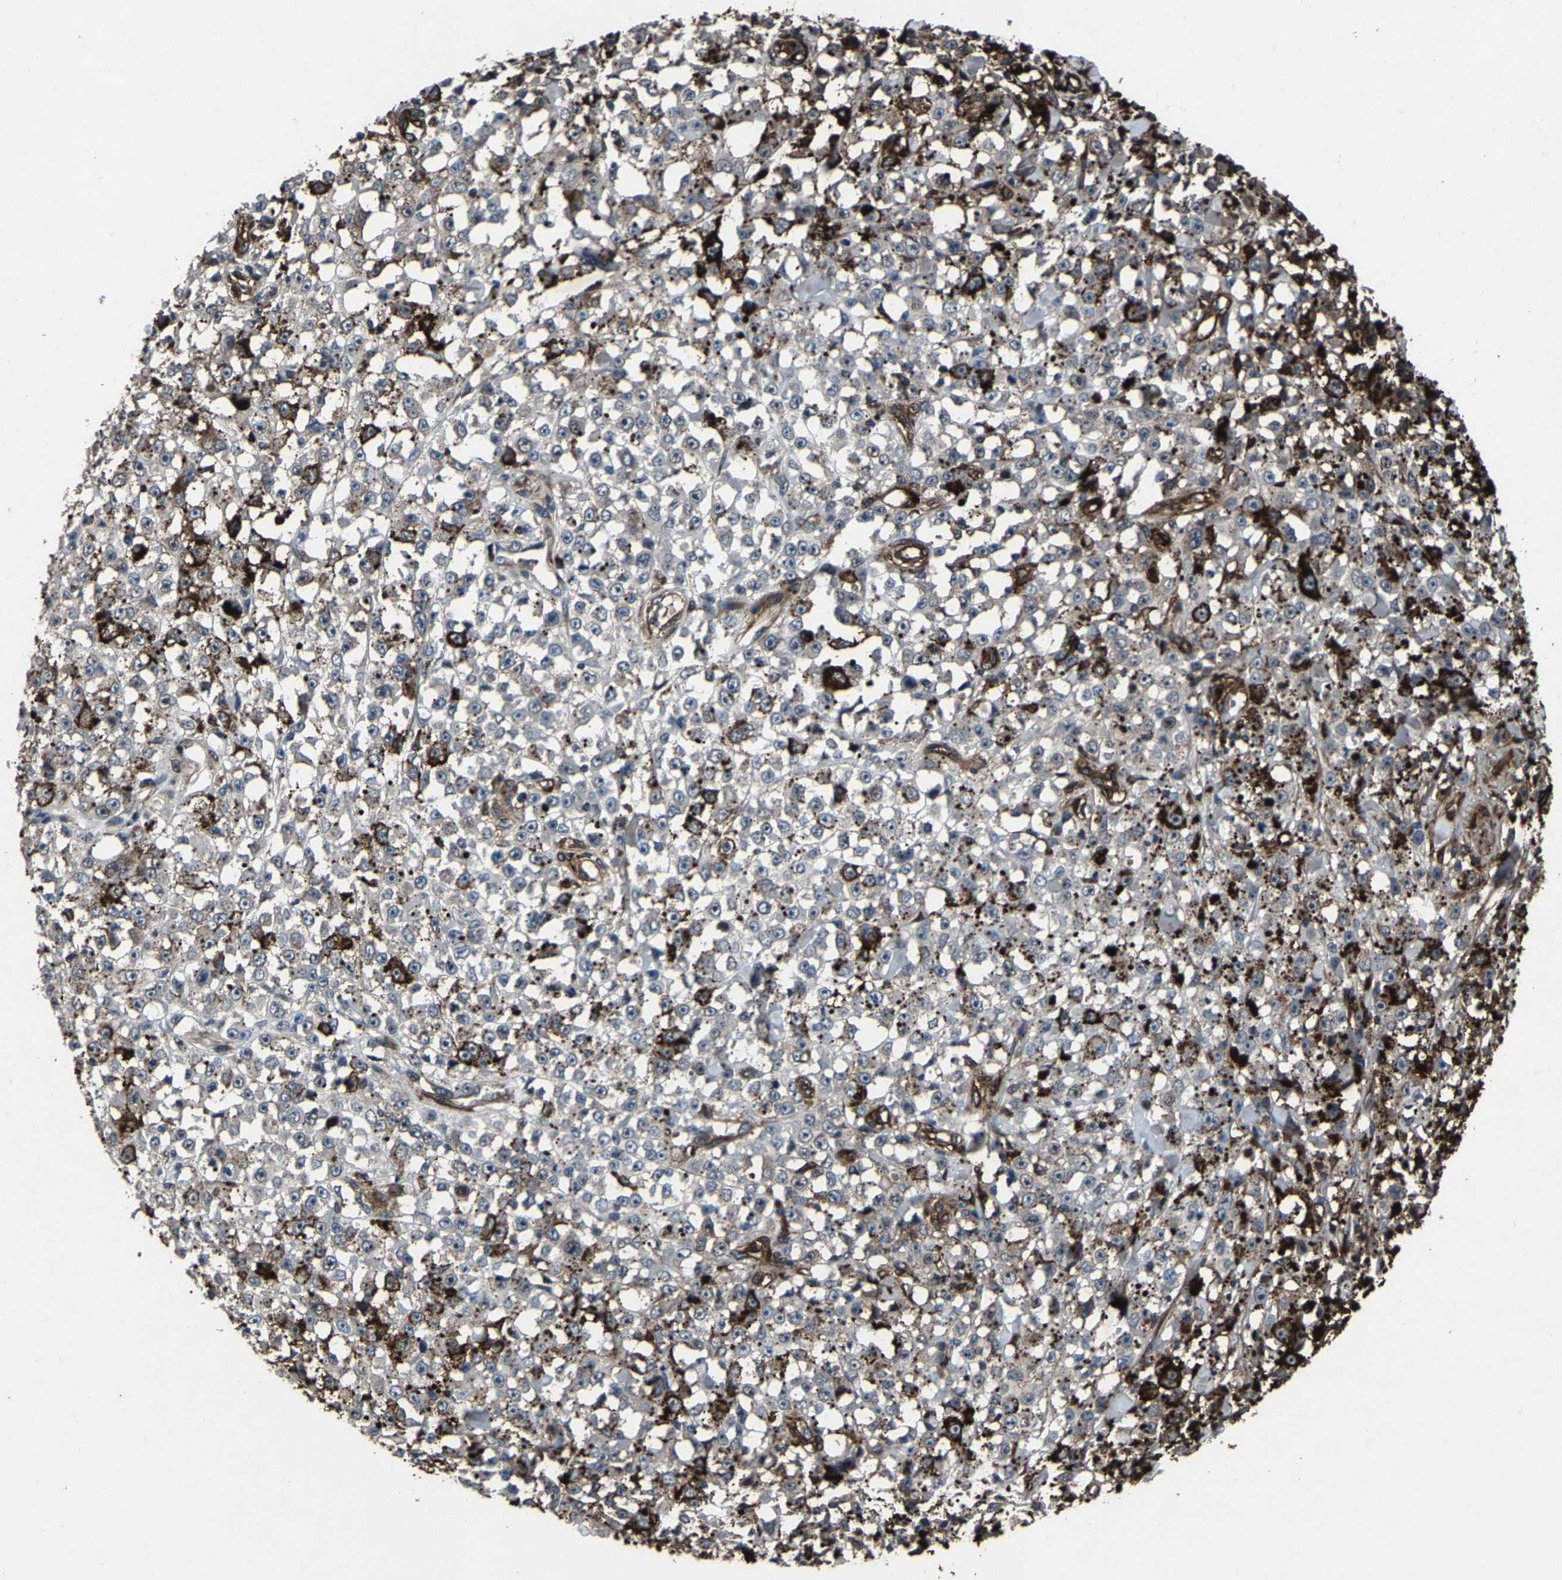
{"staining": {"intensity": "negative", "quantity": "none", "location": "none"}, "tissue": "melanoma", "cell_type": "Tumor cells", "image_type": "cancer", "snomed": [{"axis": "morphology", "description": "Malignant melanoma, NOS"}, {"axis": "topography", "description": "Skin"}], "caption": "This is an IHC photomicrograph of human malignant melanoma. There is no expression in tumor cells.", "gene": "PCNX2", "patient": {"sex": "female", "age": 82}}